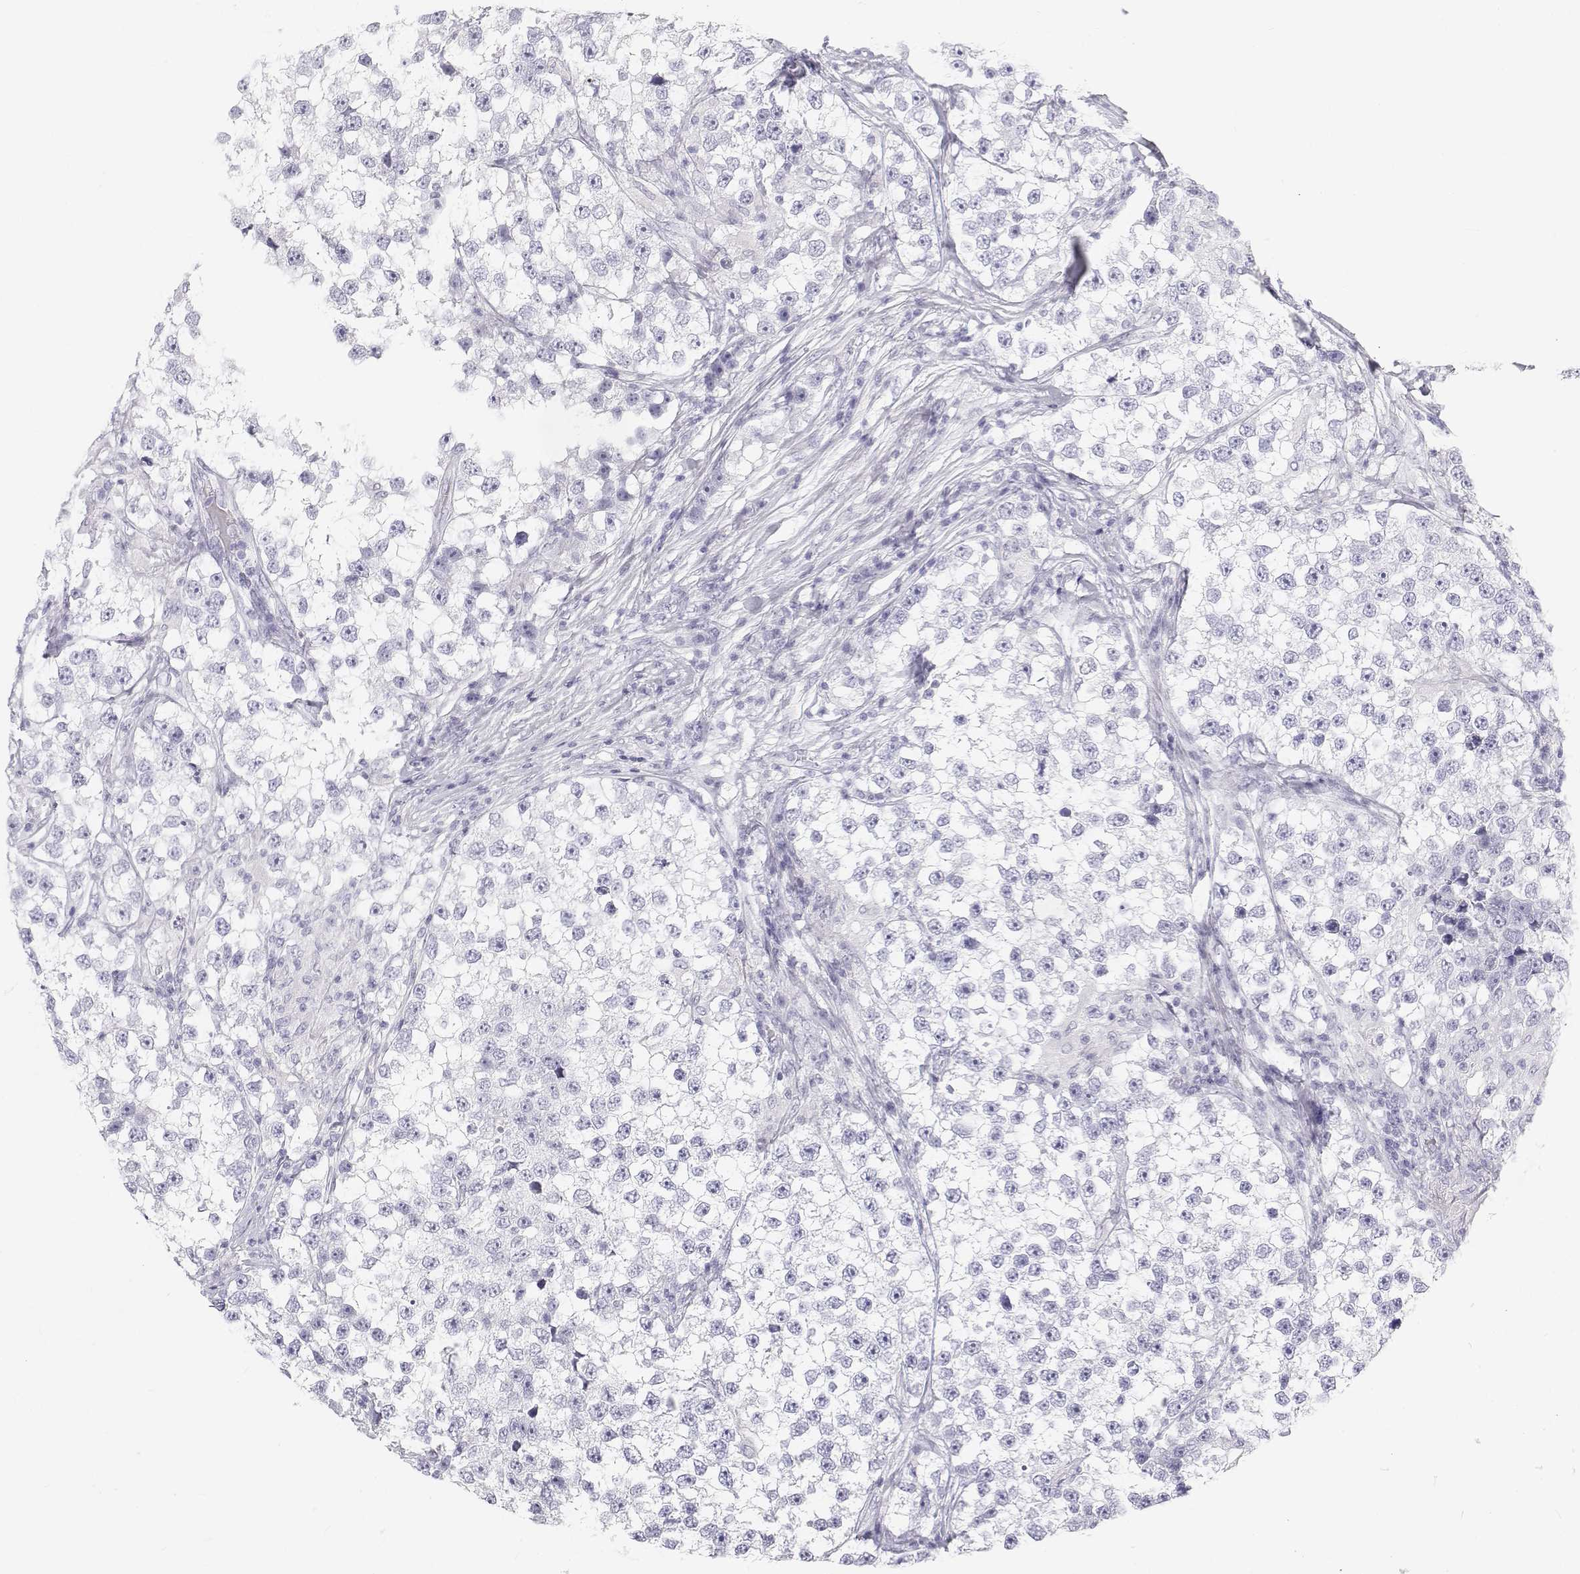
{"staining": {"intensity": "negative", "quantity": "none", "location": "none"}, "tissue": "testis cancer", "cell_type": "Tumor cells", "image_type": "cancer", "snomed": [{"axis": "morphology", "description": "Seminoma, NOS"}, {"axis": "topography", "description": "Testis"}], "caption": "IHC histopathology image of testis cancer (seminoma) stained for a protein (brown), which exhibits no positivity in tumor cells.", "gene": "SFTPB", "patient": {"sex": "male", "age": 46}}